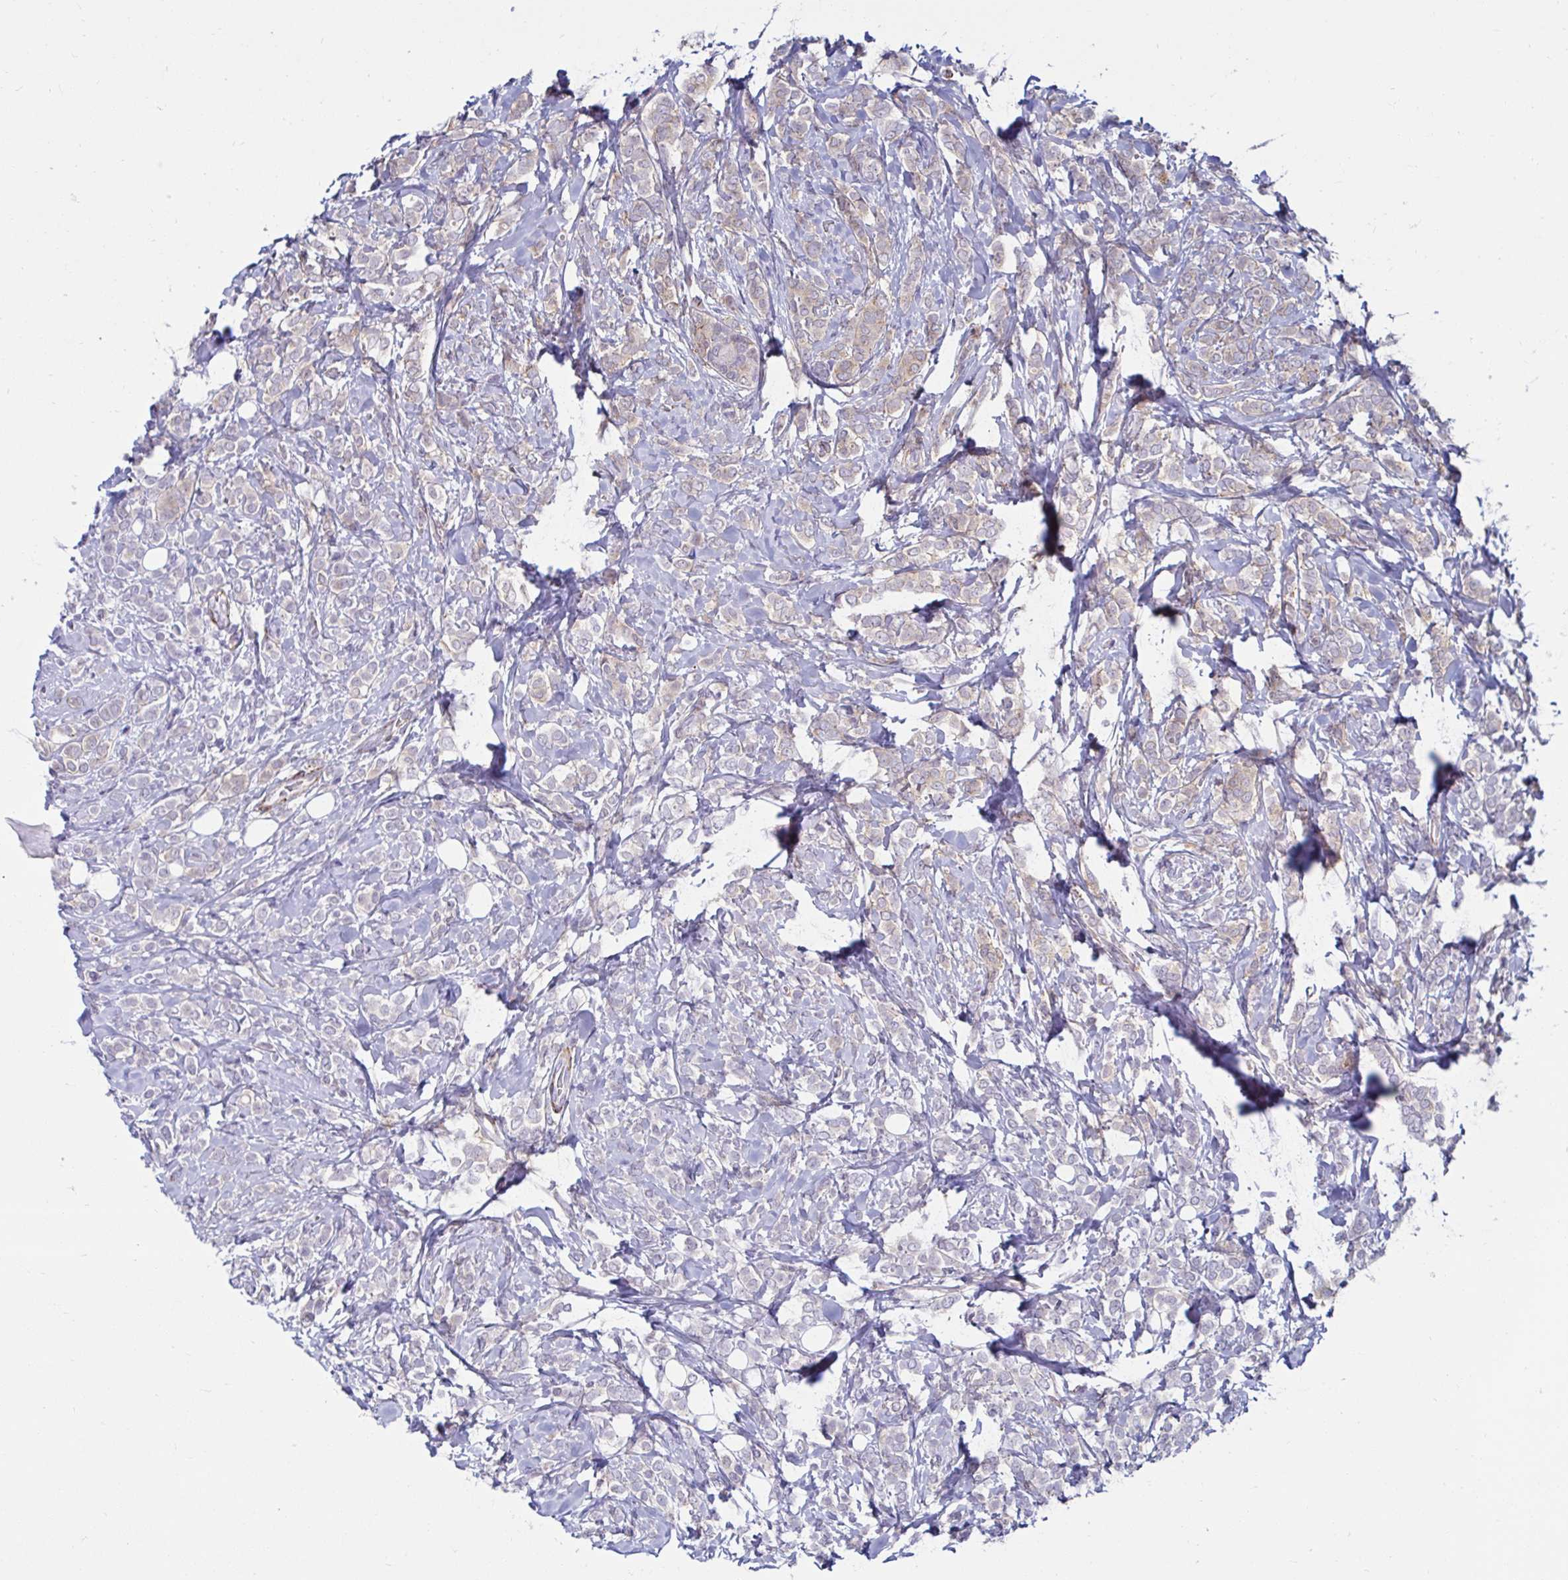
{"staining": {"intensity": "negative", "quantity": "none", "location": "none"}, "tissue": "breast cancer", "cell_type": "Tumor cells", "image_type": "cancer", "snomed": [{"axis": "morphology", "description": "Lobular carcinoma"}, {"axis": "topography", "description": "Breast"}], "caption": "Photomicrograph shows no significant protein staining in tumor cells of breast cancer (lobular carcinoma).", "gene": "ANKRD62", "patient": {"sex": "female", "age": 49}}